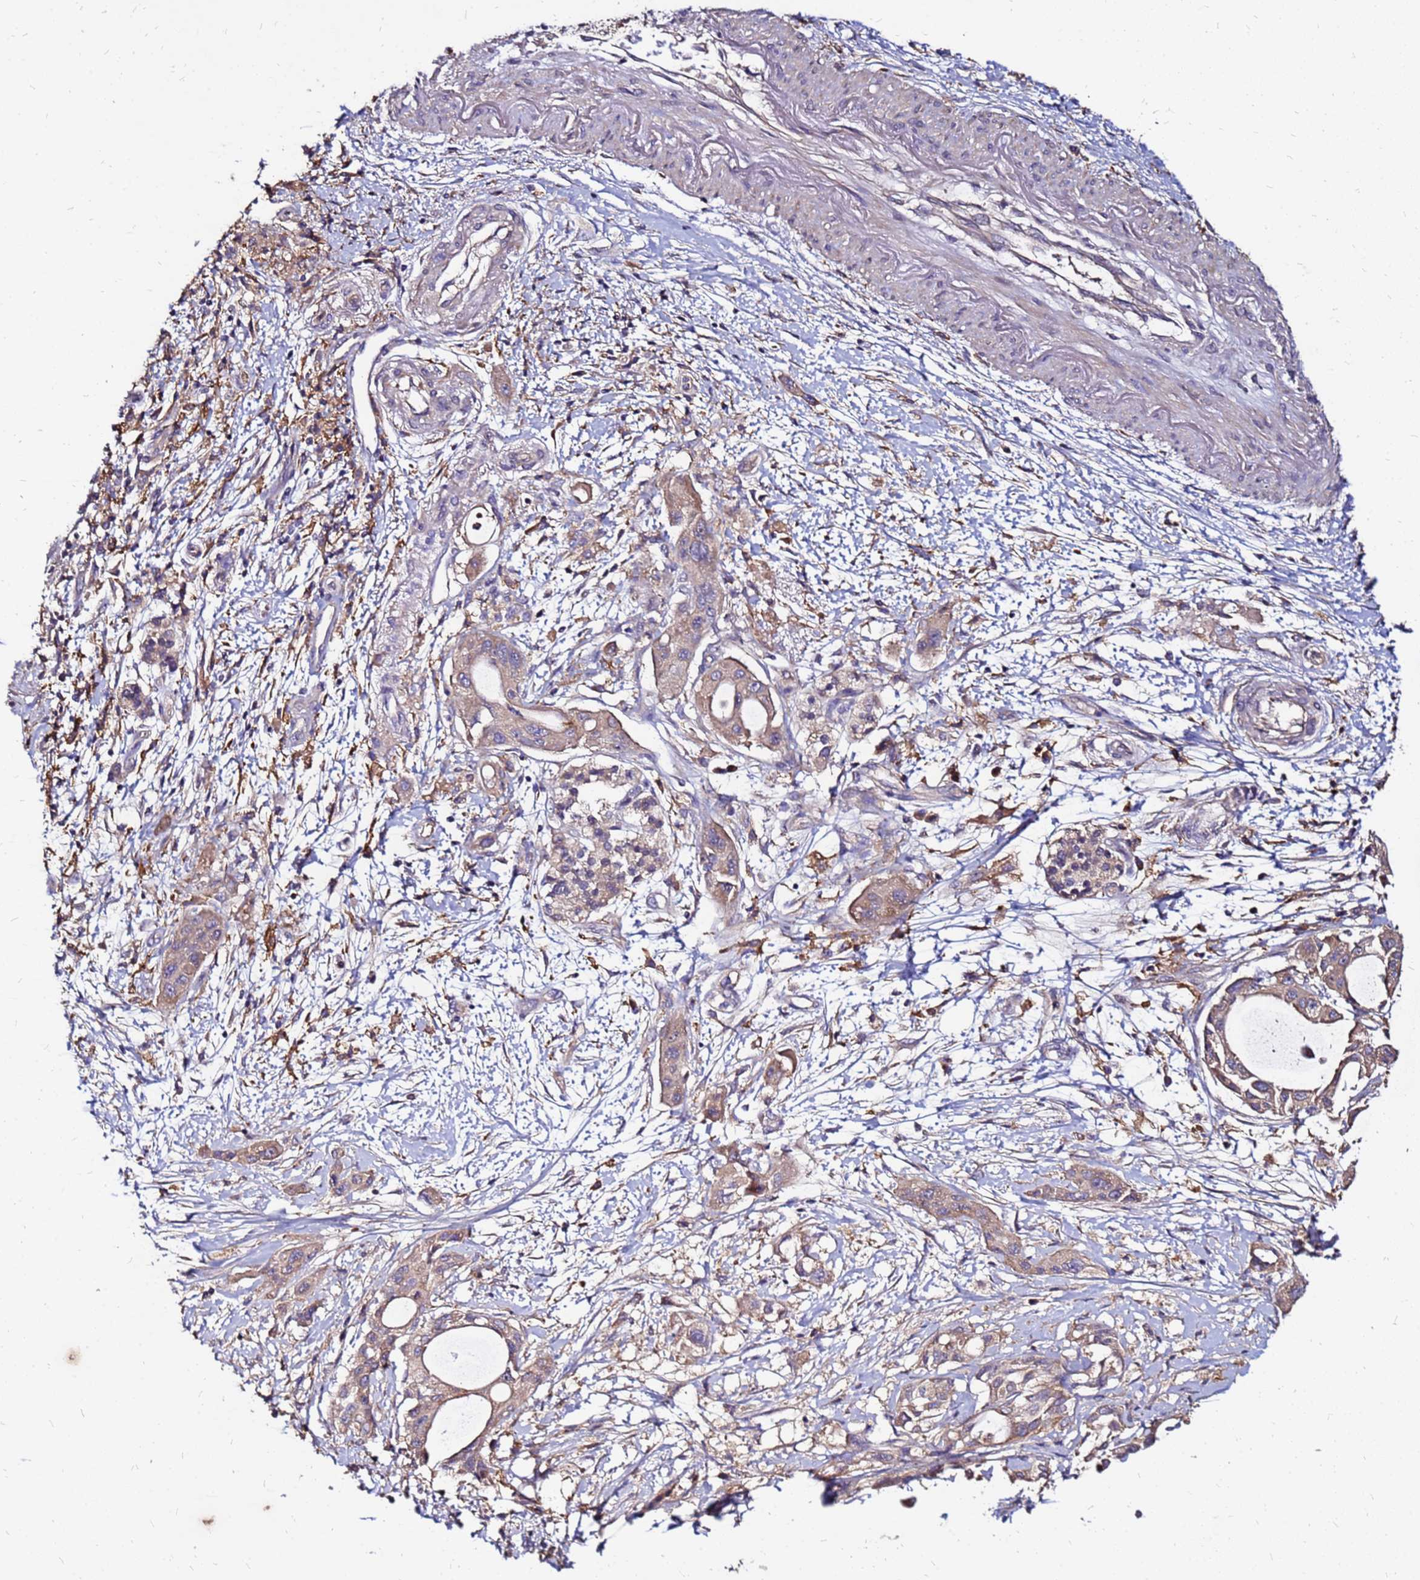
{"staining": {"intensity": "weak", "quantity": ">75%", "location": "cytoplasmic/membranous"}, "tissue": "pancreatic cancer", "cell_type": "Tumor cells", "image_type": "cancer", "snomed": [{"axis": "morphology", "description": "Adenocarcinoma, NOS"}, {"axis": "topography", "description": "Pancreas"}], "caption": "A histopathology image of human pancreatic cancer stained for a protein exhibits weak cytoplasmic/membranous brown staining in tumor cells.", "gene": "ARHGEF5", "patient": {"sex": "male", "age": 68}}